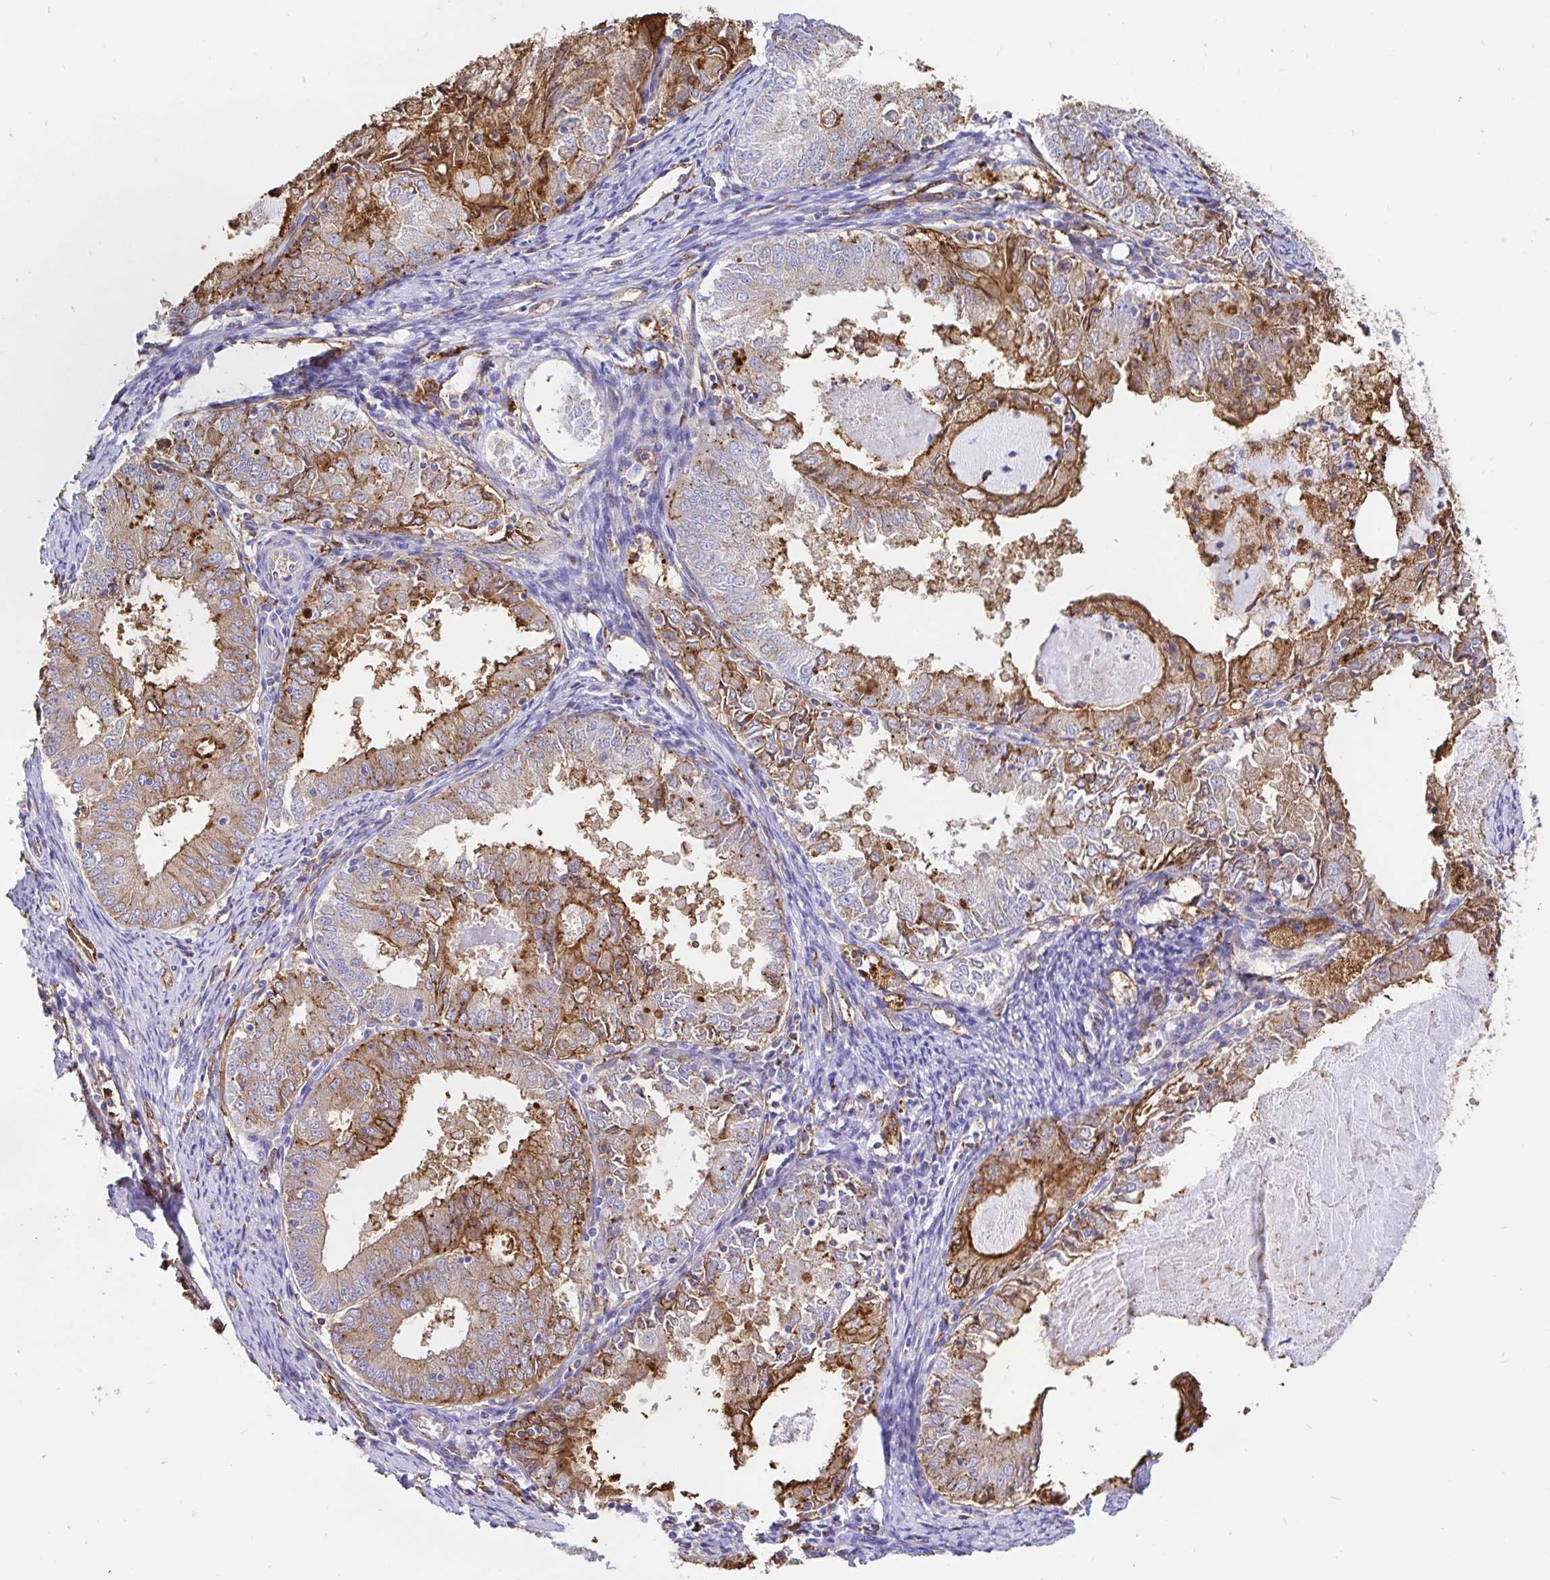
{"staining": {"intensity": "moderate", "quantity": "25%-75%", "location": "cytoplasmic/membranous"}, "tissue": "endometrial cancer", "cell_type": "Tumor cells", "image_type": "cancer", "snomed": [{"axis": "morphology", "description": "Adenocarcinoma, NOS"}, {"axis": "topography", "description": "Endometrium"}], "caption": "This is a histology image of immunohistochemistry staining of endometrial cancer, which shows moderate staining in the cytoplasmic/membranous of tumor cells.", "gene": "ANXA2", "patient": {"sex": "female", "age": 57}}